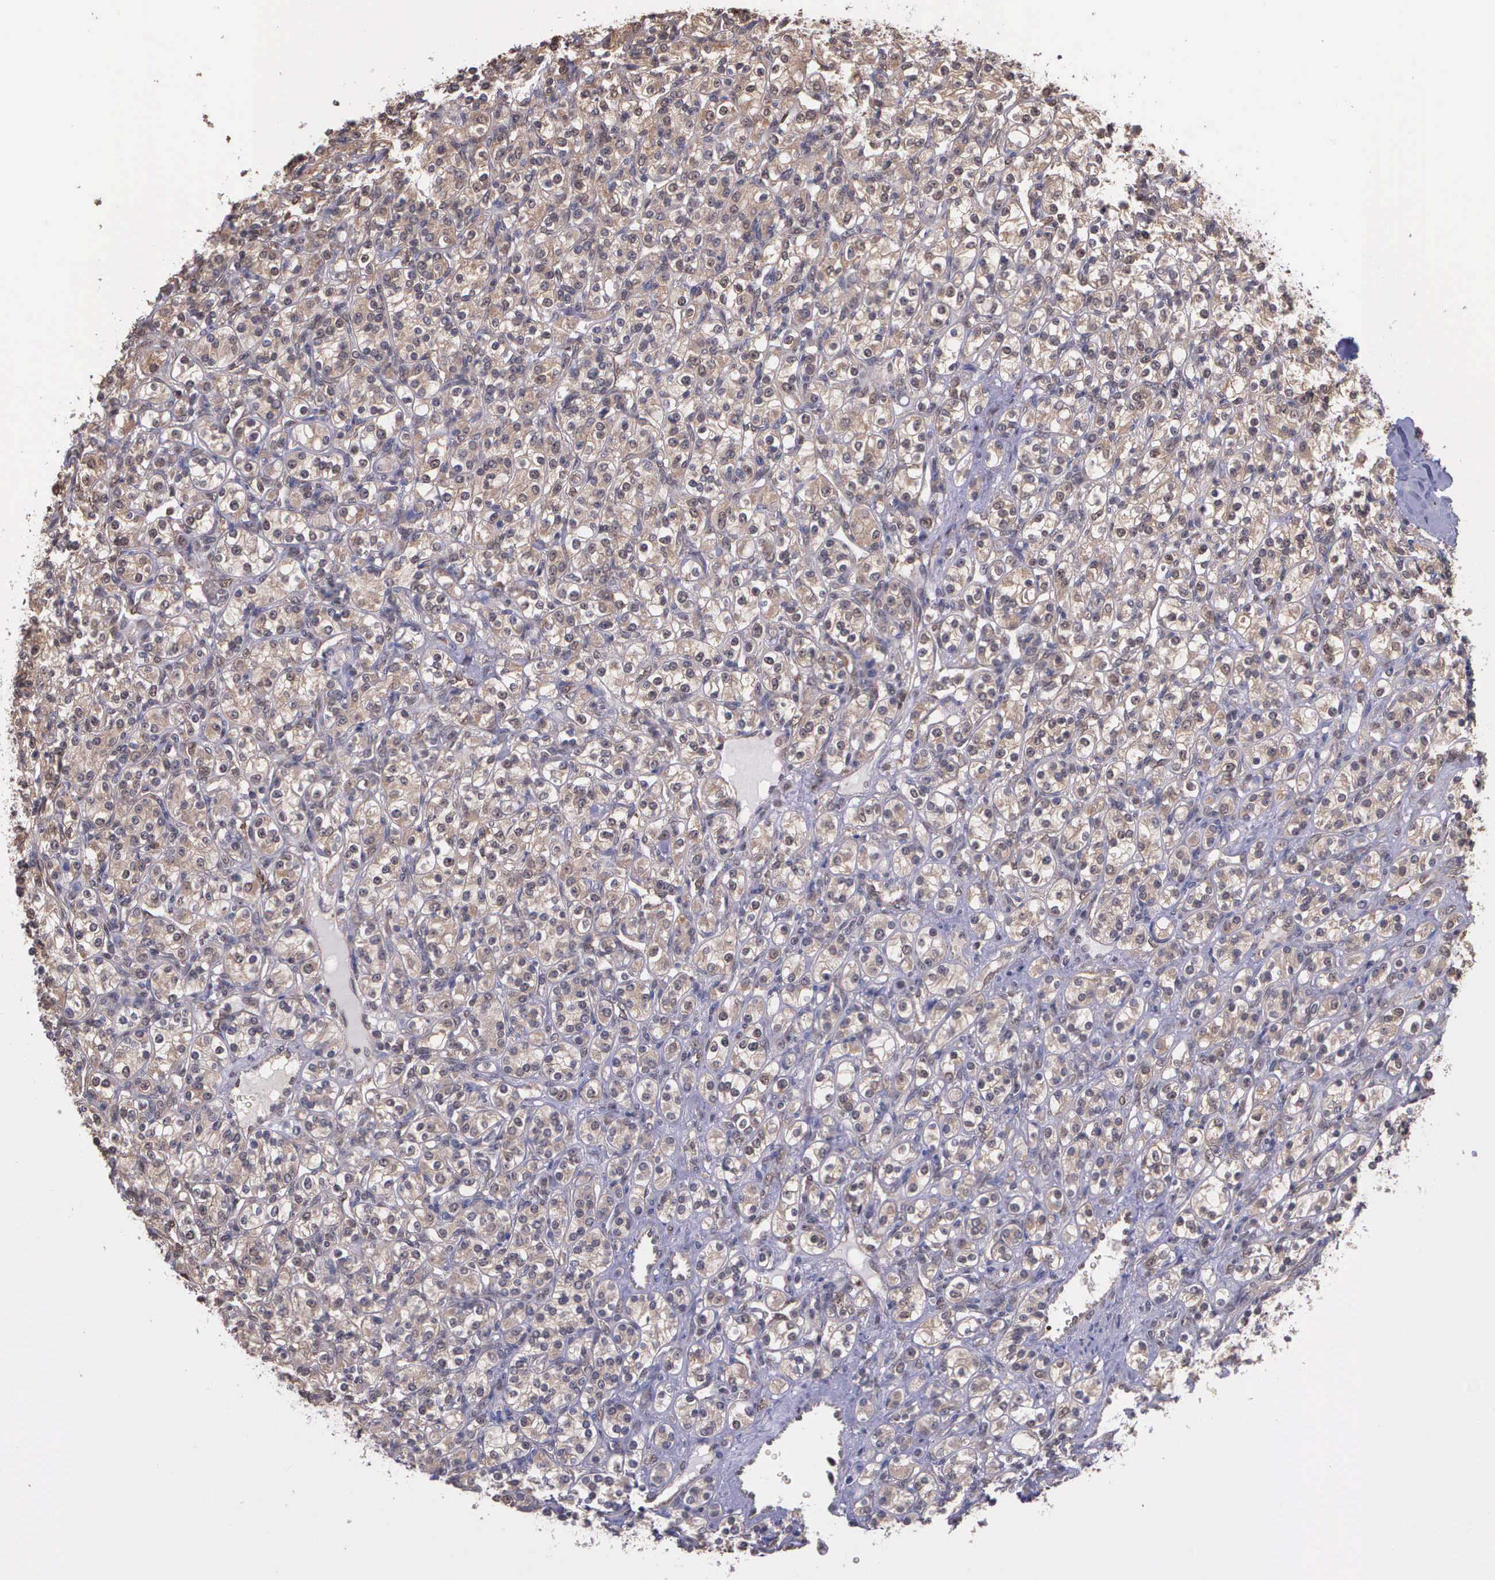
{"staining": {"intensity": "moderate", "quantity": ">75%", "location": "cytoplasmic/membranous,nuclear"}, "tissue": "renal cancer", "cell_type": "Tumor cells", "image_type": "cancer", "snomed": [{"axis": "morphology", "description": "Adenocarcinoma, NOS"}, {"axis": "topography", "description": "Kidney"}], "caption": "Immunohistochemical staining of renal cancer displays medium levels of moderate cytoplasmic/membranous and nuclear protein staining in about >75% of tumor cells. (Brightfield microscopy of DAB IHC at high magnification).", "gene": "PSMC1", "patient": {"sex": "male", "age": 77}}